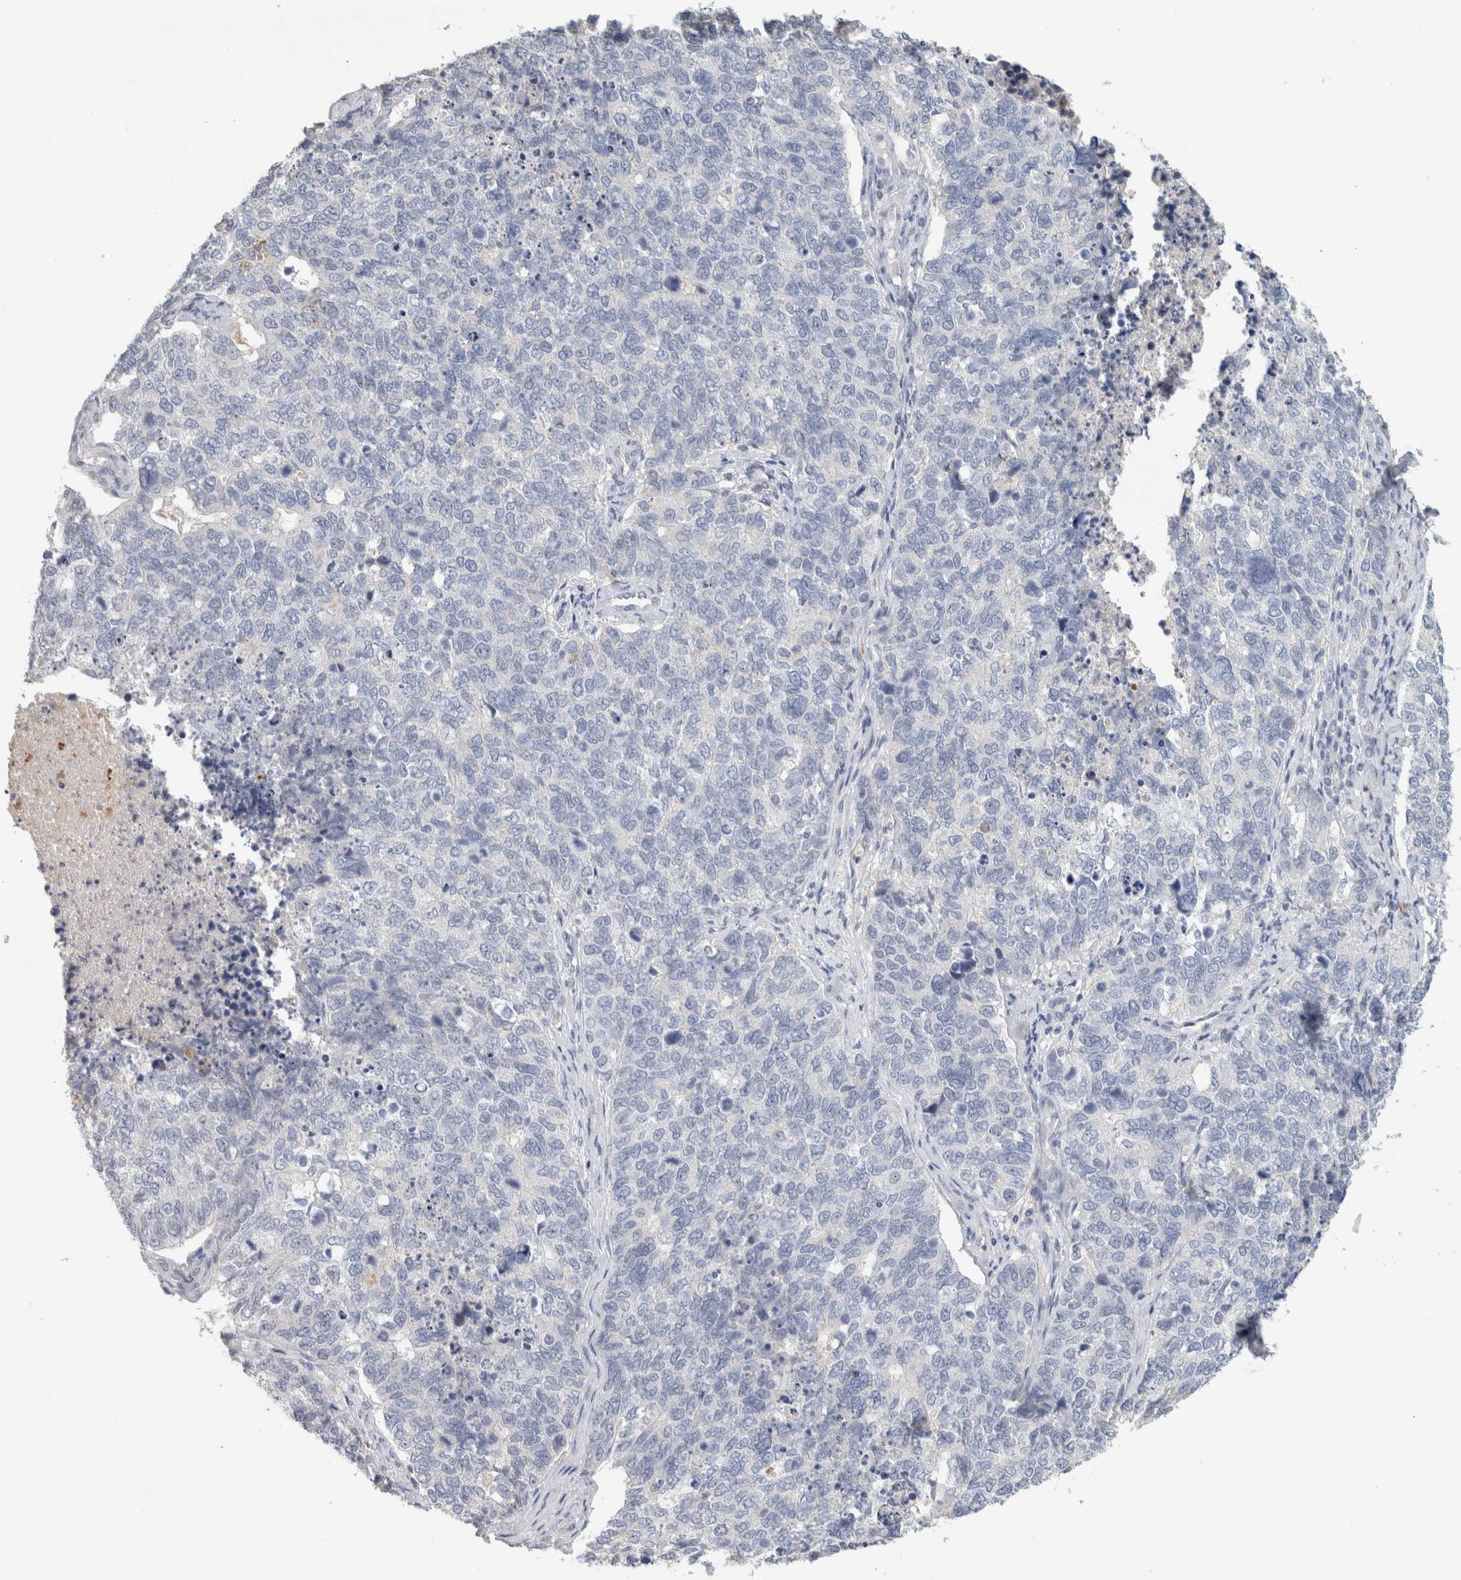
{"staining": {"intensity": "negative", "quantity": "none", "location": "none"}, "tissue": "cervical cancer", "cell_type": "Tumor cells", "image_type": "cancer", "snomed": [{"axis": "morphology", "description": "Squamous cell carcinoma, NOS"}, {"axis": "topography", "description": "Cervix"}], "caption": "Tumor cells show no significant protein positivity in cervical cancer (squamous cell carcinoma). (Stains: DAB (3,3'-diaminobenzidine) immunohistochemistry (IHC) with hematoxylin counter stain, Microscopy: brightfield microscopy at high magnification).", "gene": "CD36", "patient": {"sex": "female", "age": 63}}